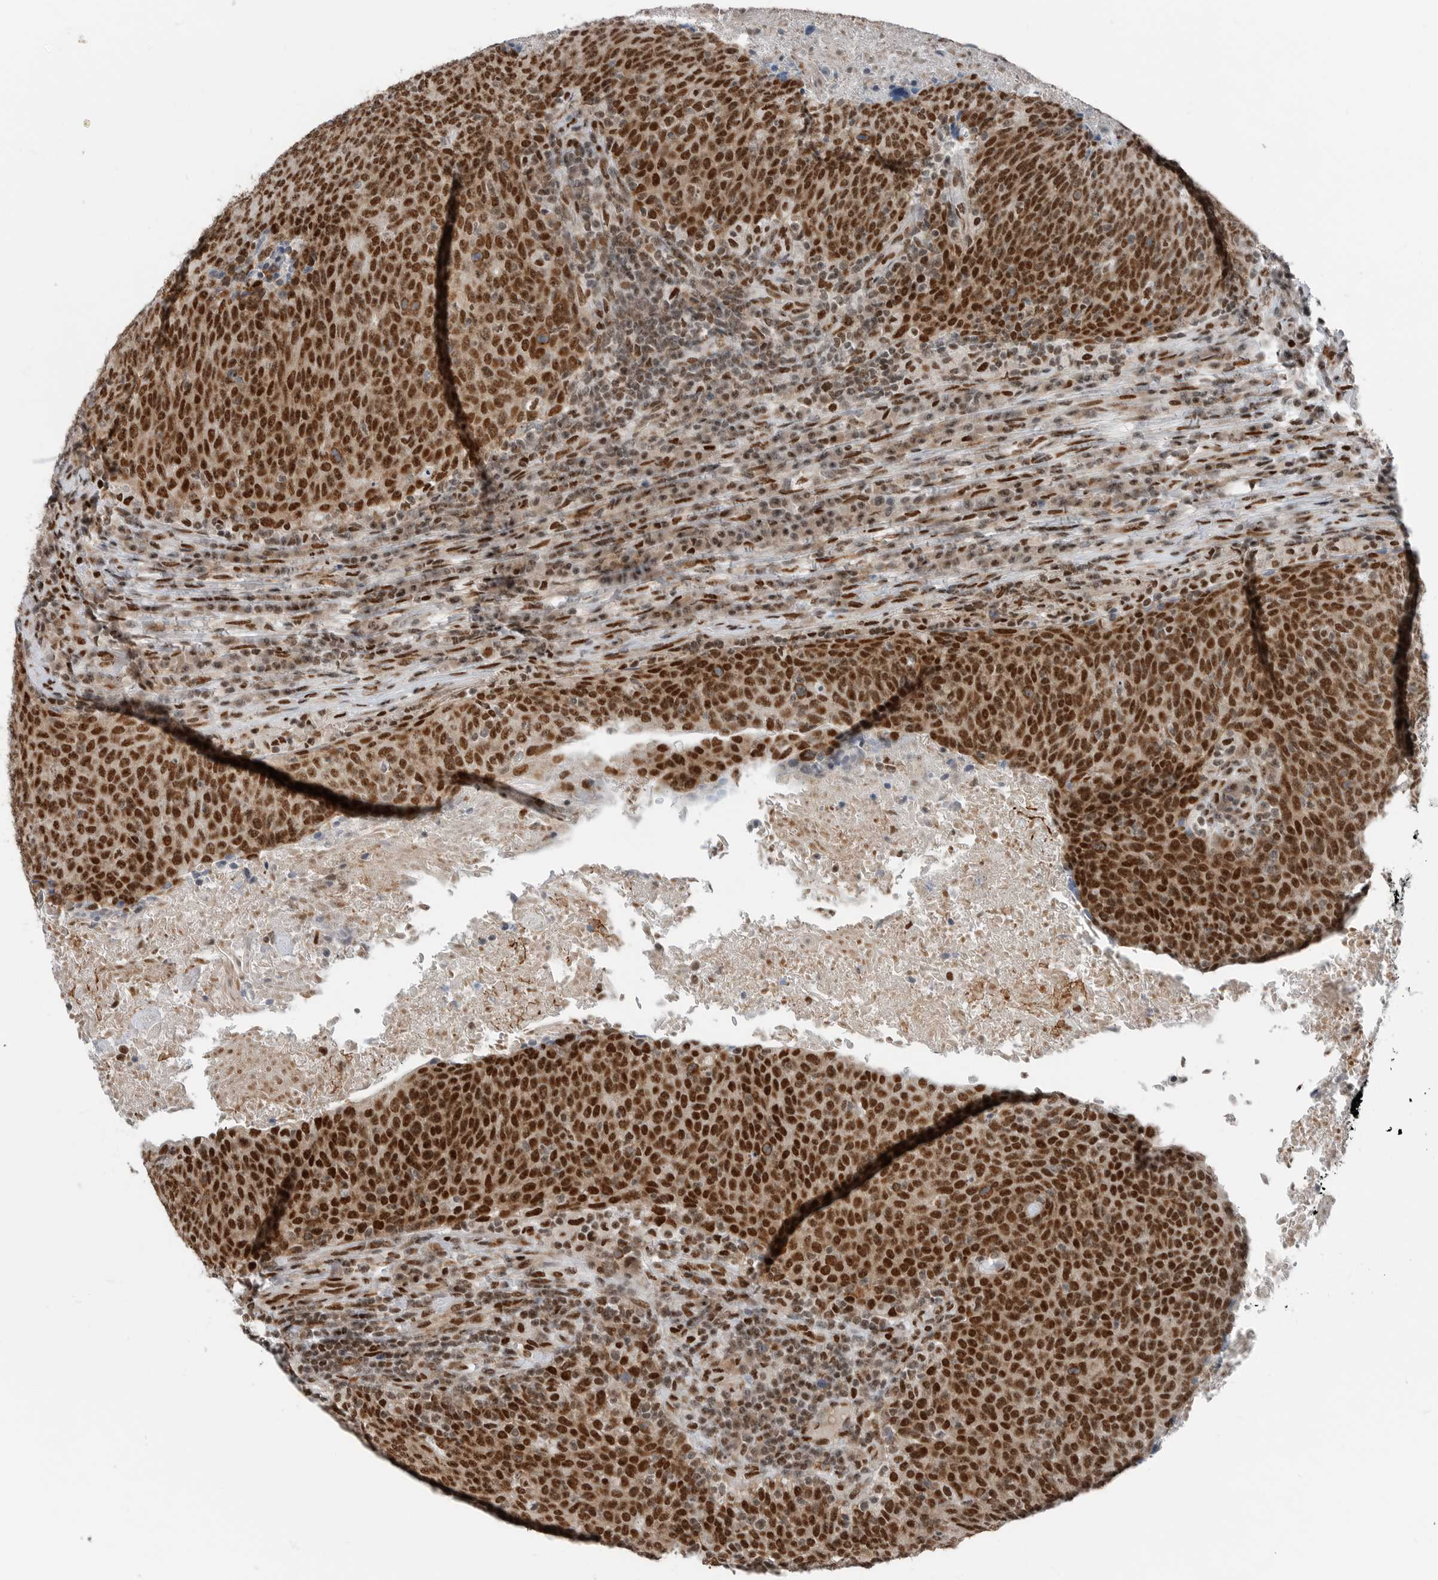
{"staining": {"intensity": "strong", "quantity": ">75%", "location": "nuclear"}, "tissue": "head and neck cancer", "cell_type": "Tumor cells", "image_type": "cancer", "snomed": [{"axis": "morphology", "description": "Squamous cell carcinoma, NOS"}, {"axis": "morphology", "description": "Squamous cell carcinoma, metastatic, NOS"}, {"axis": "topography", "description": "Lymph node"}, {"axis": "topography", "description": "Head-Neck"}], "caption": "IHC micrograph of head and neck squamous cell carcinoma stained for a protein (brown), which demonstrates high levels of strong nuclear expression in approximately >75% of tumor cells.", "gene": "BLZF1", "patient": {"sex": "male", "age": 62}}